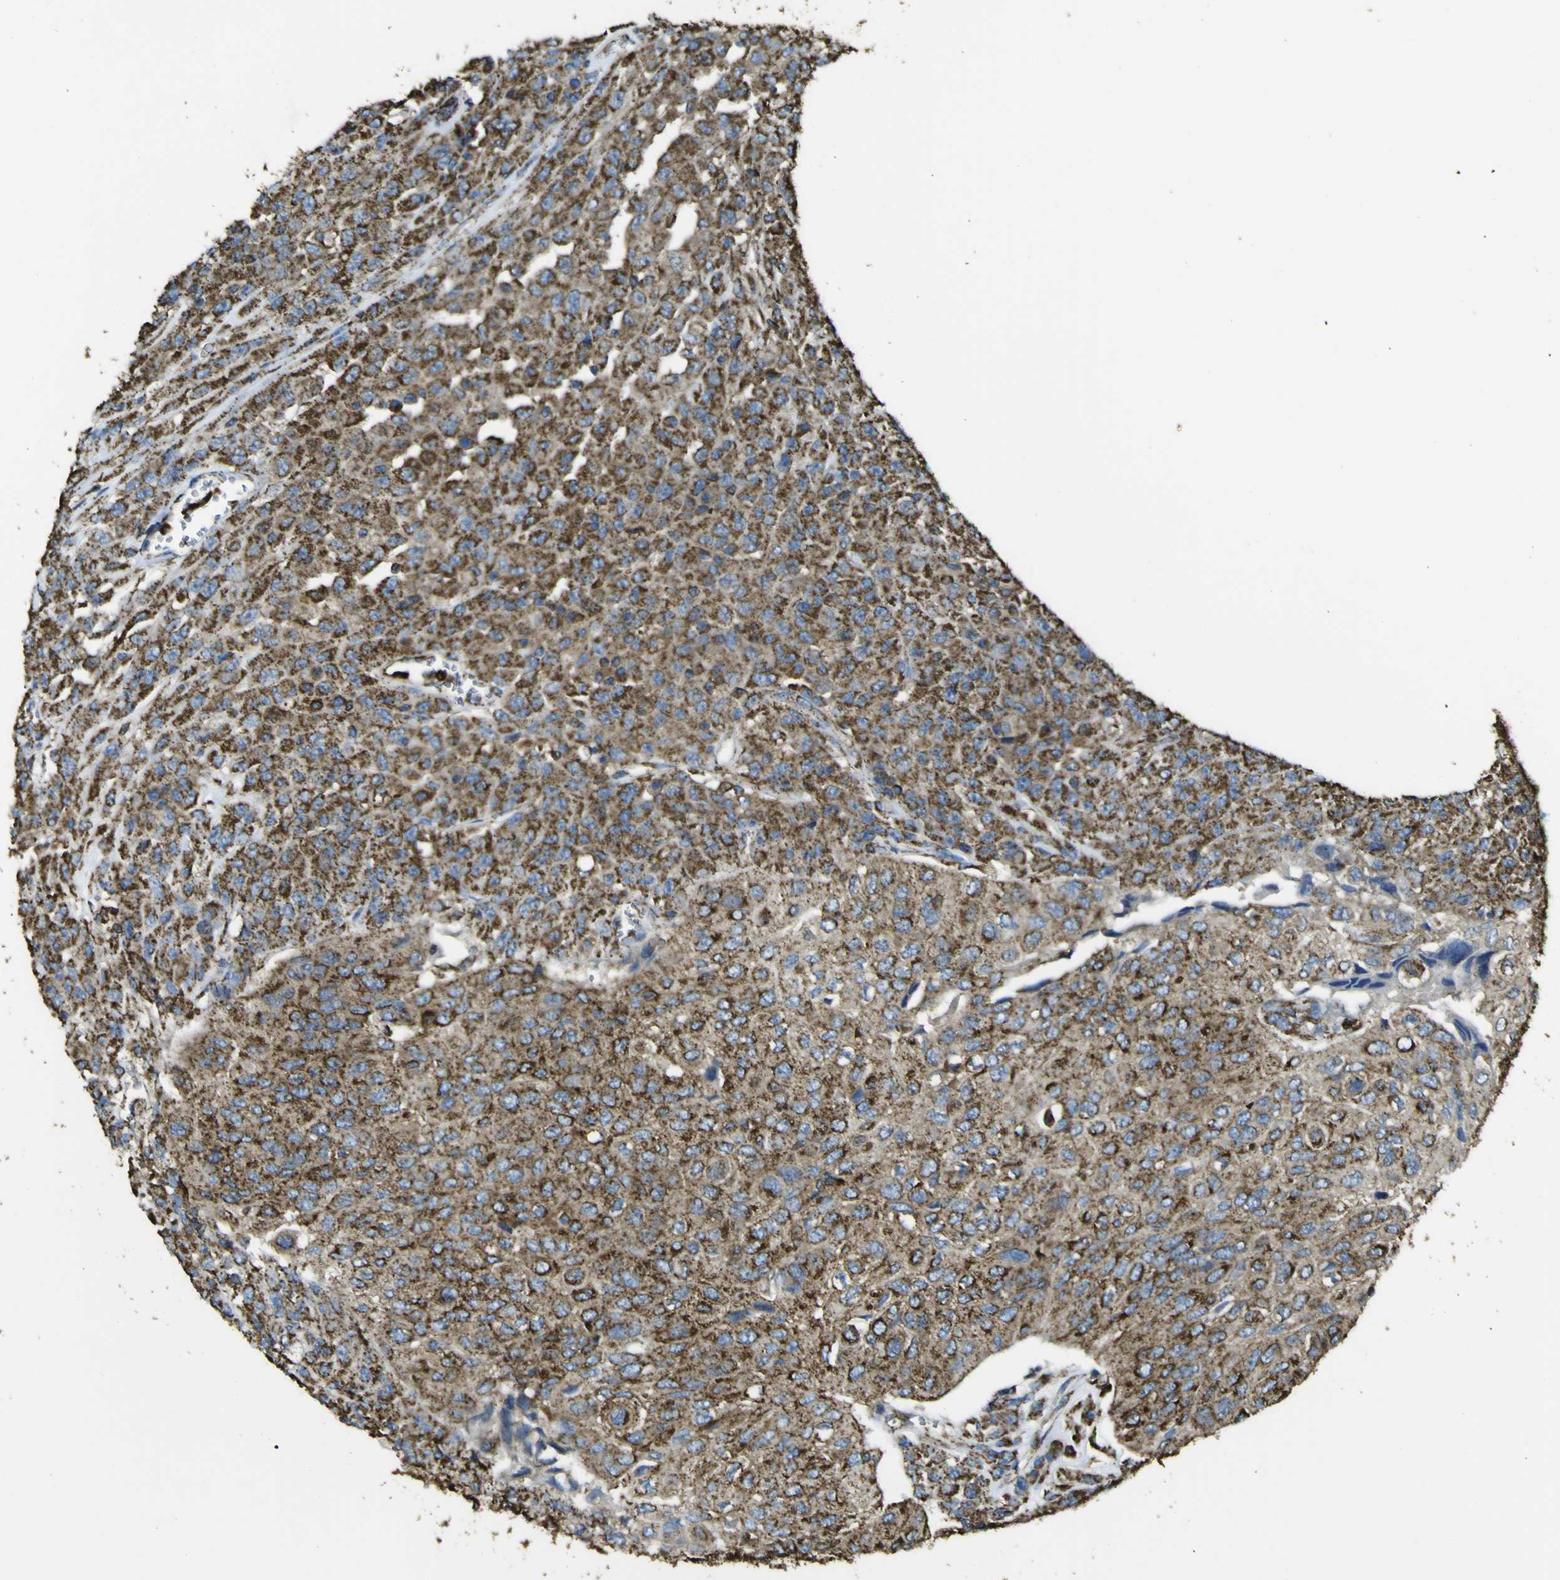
{"staining": {"intensity": "strong", "quantity": ">75%", "location": "cytoplasmic/membranous"}, "tissue": "urothelial cancer", "cell_type": "Tumor cells", "image_type": "cancer", "snomed": [{"axis": "morphology", "description": "Urothelial carcinoma, High grade"}, {"axis": "topography", "description": "Urinary bladder"}], "caption": "Strong cytoplasmic/membranous protein positivity is appreciated in approximately >75% of tumor cells in urothelial cancer.", "gene": "ACSL3", "patient": {"sex": "male", "age": 66}}